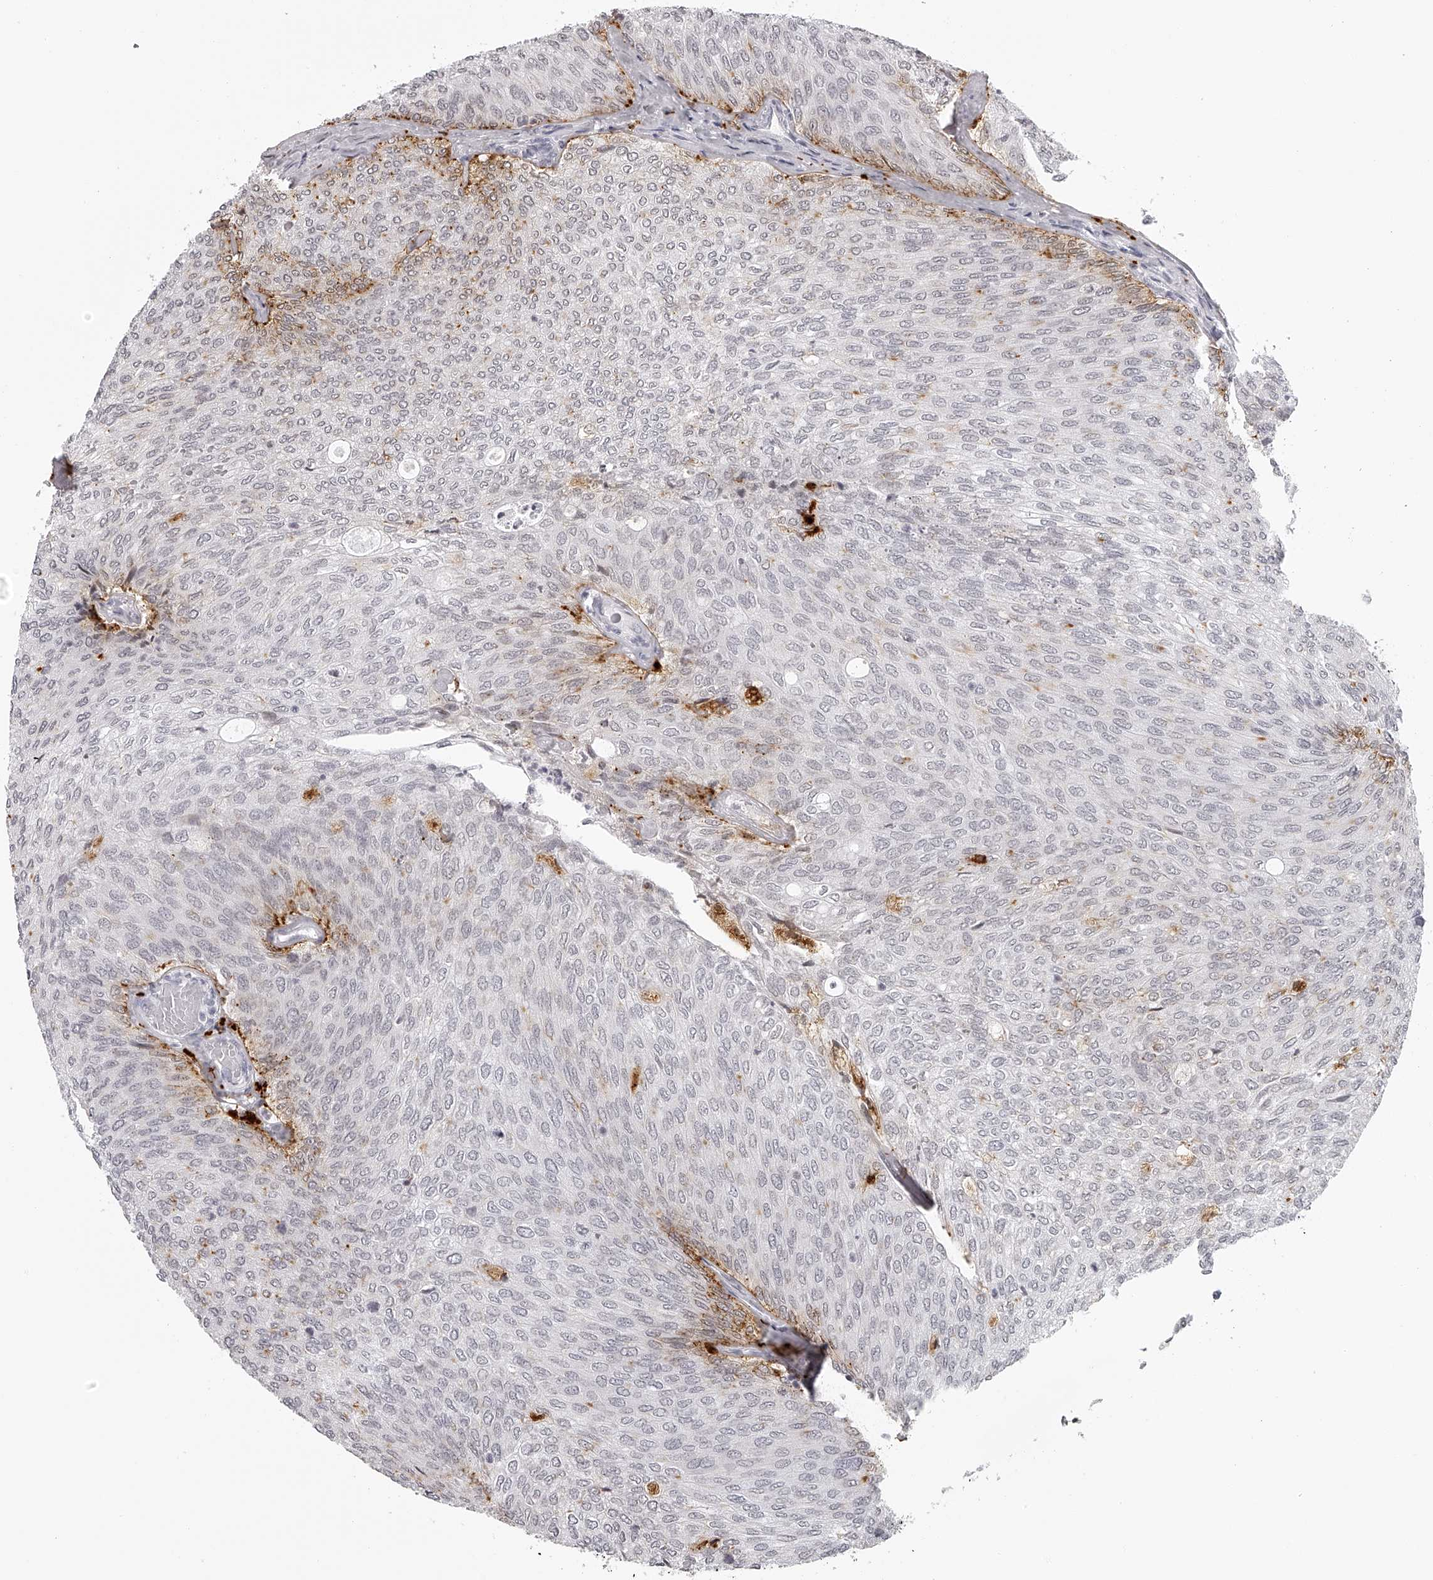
{"staining": {"intensity": "weak", "quantity": "<25%", "location": "cytoplasmic/membranous"}, "tissue": "urothelial cancer", "cell_type": "Tumor cells", "image_type": "cancer", "snomed": [{"axis": "morphology", "description": "Urothelial carcinoma, Low grade"}, {"axis": "topography", "description": "Urinary bladder"}], "caption": "Immunohistochemistry photomicrograph of human low-grade urothelial carcinoma stained for a protein (brown), which demonstrates no staining in tumor cells.", "gene": "RNF220", "patient": {"sex": "female", "age": 79}}